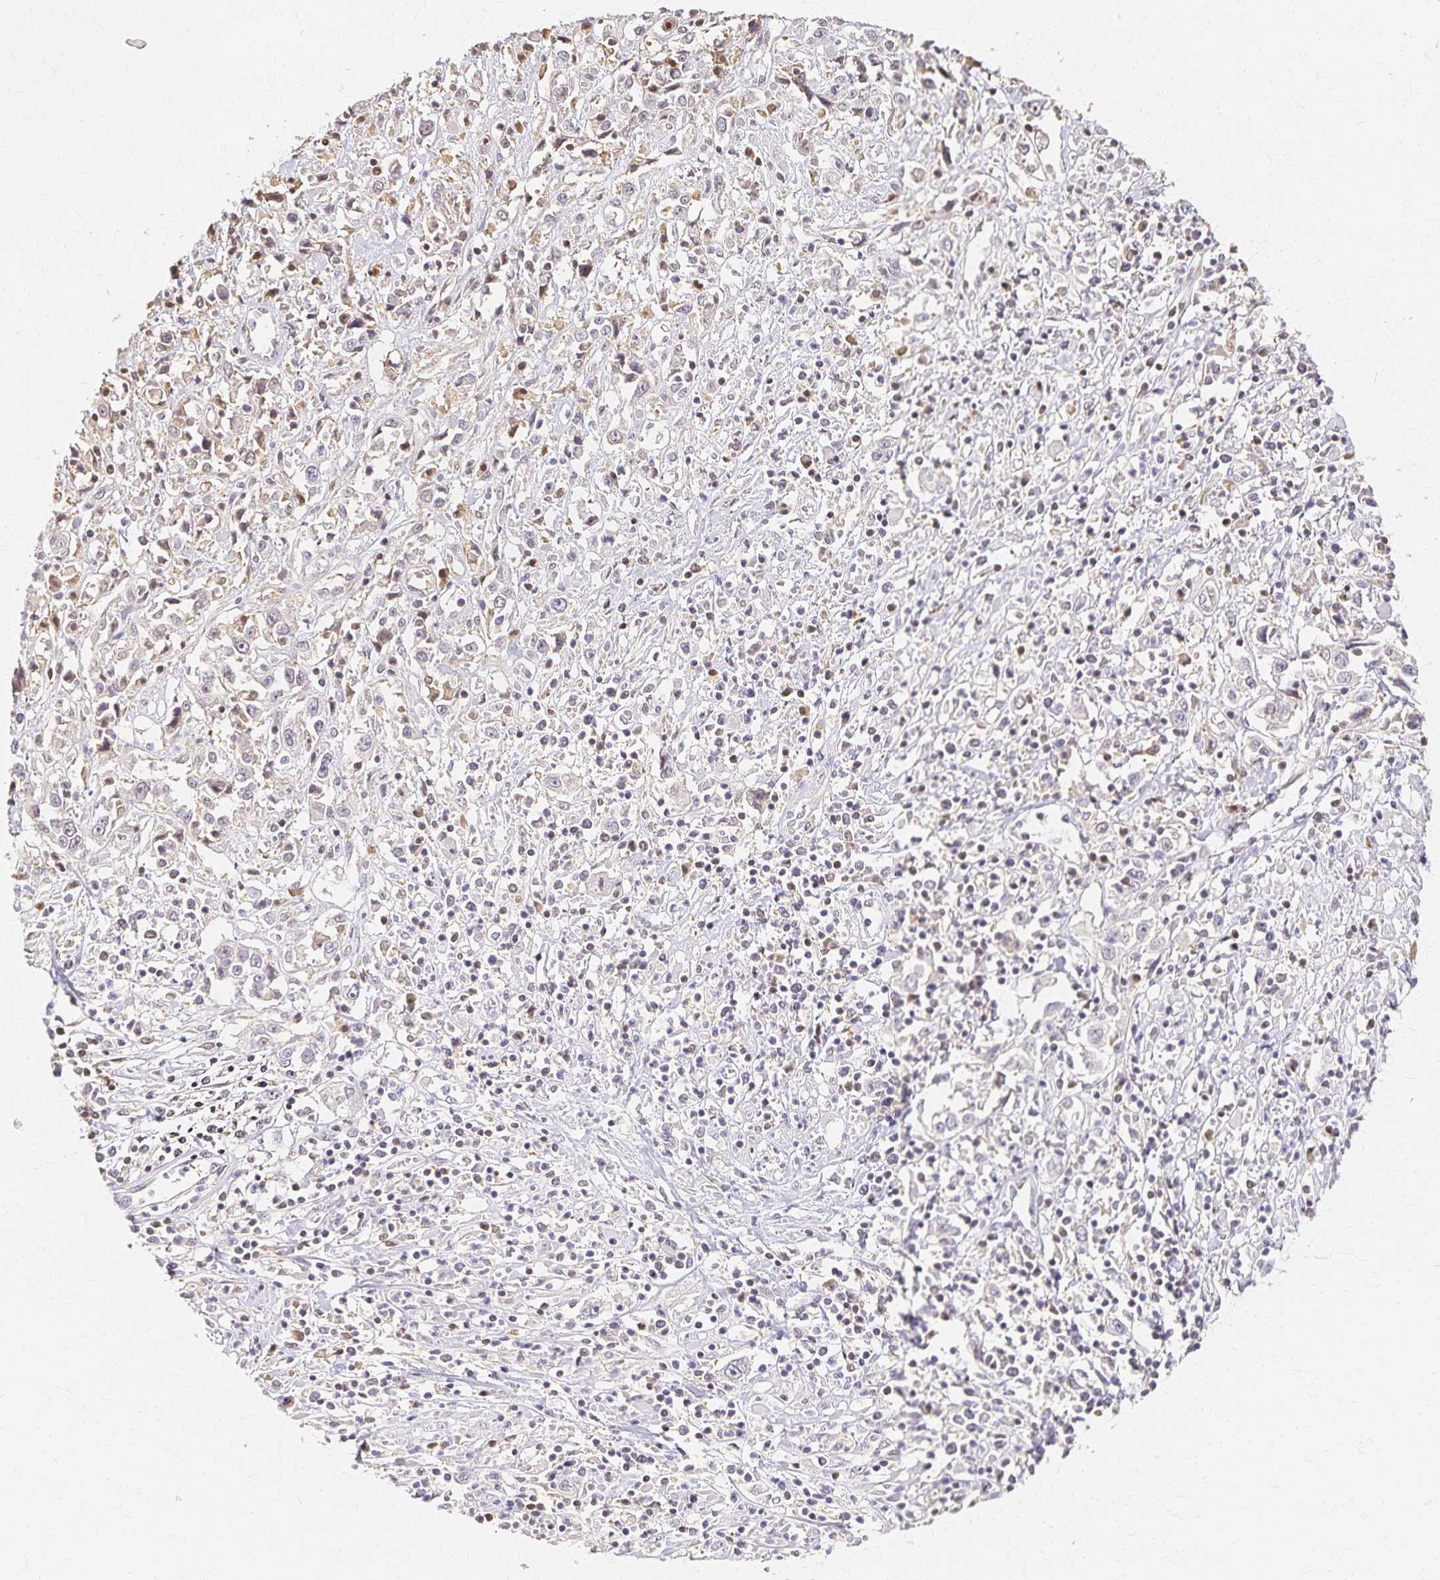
{"staining": {"intensity": "negative", "quantity": "none", "location": "none"}, "tissue": "cervical cancer", "cell_type": "Tumor cells", "image_type": "cancer", "snomed": [{"axis": "morphology", "description": "Adenocarcinoma, NOS"}, {"axis": "topography", "description": "Cervix"}], "caption": "Immunohistochemistry photomicrograph of neoplastic tissue: cervical adenocarcinoma stained with DAB demonstrates no significant protein expression in tumor cells. Nuclei are stained in blue.", "gene": "AZGP1", "patient": {"sex": "female", "age": 40}}